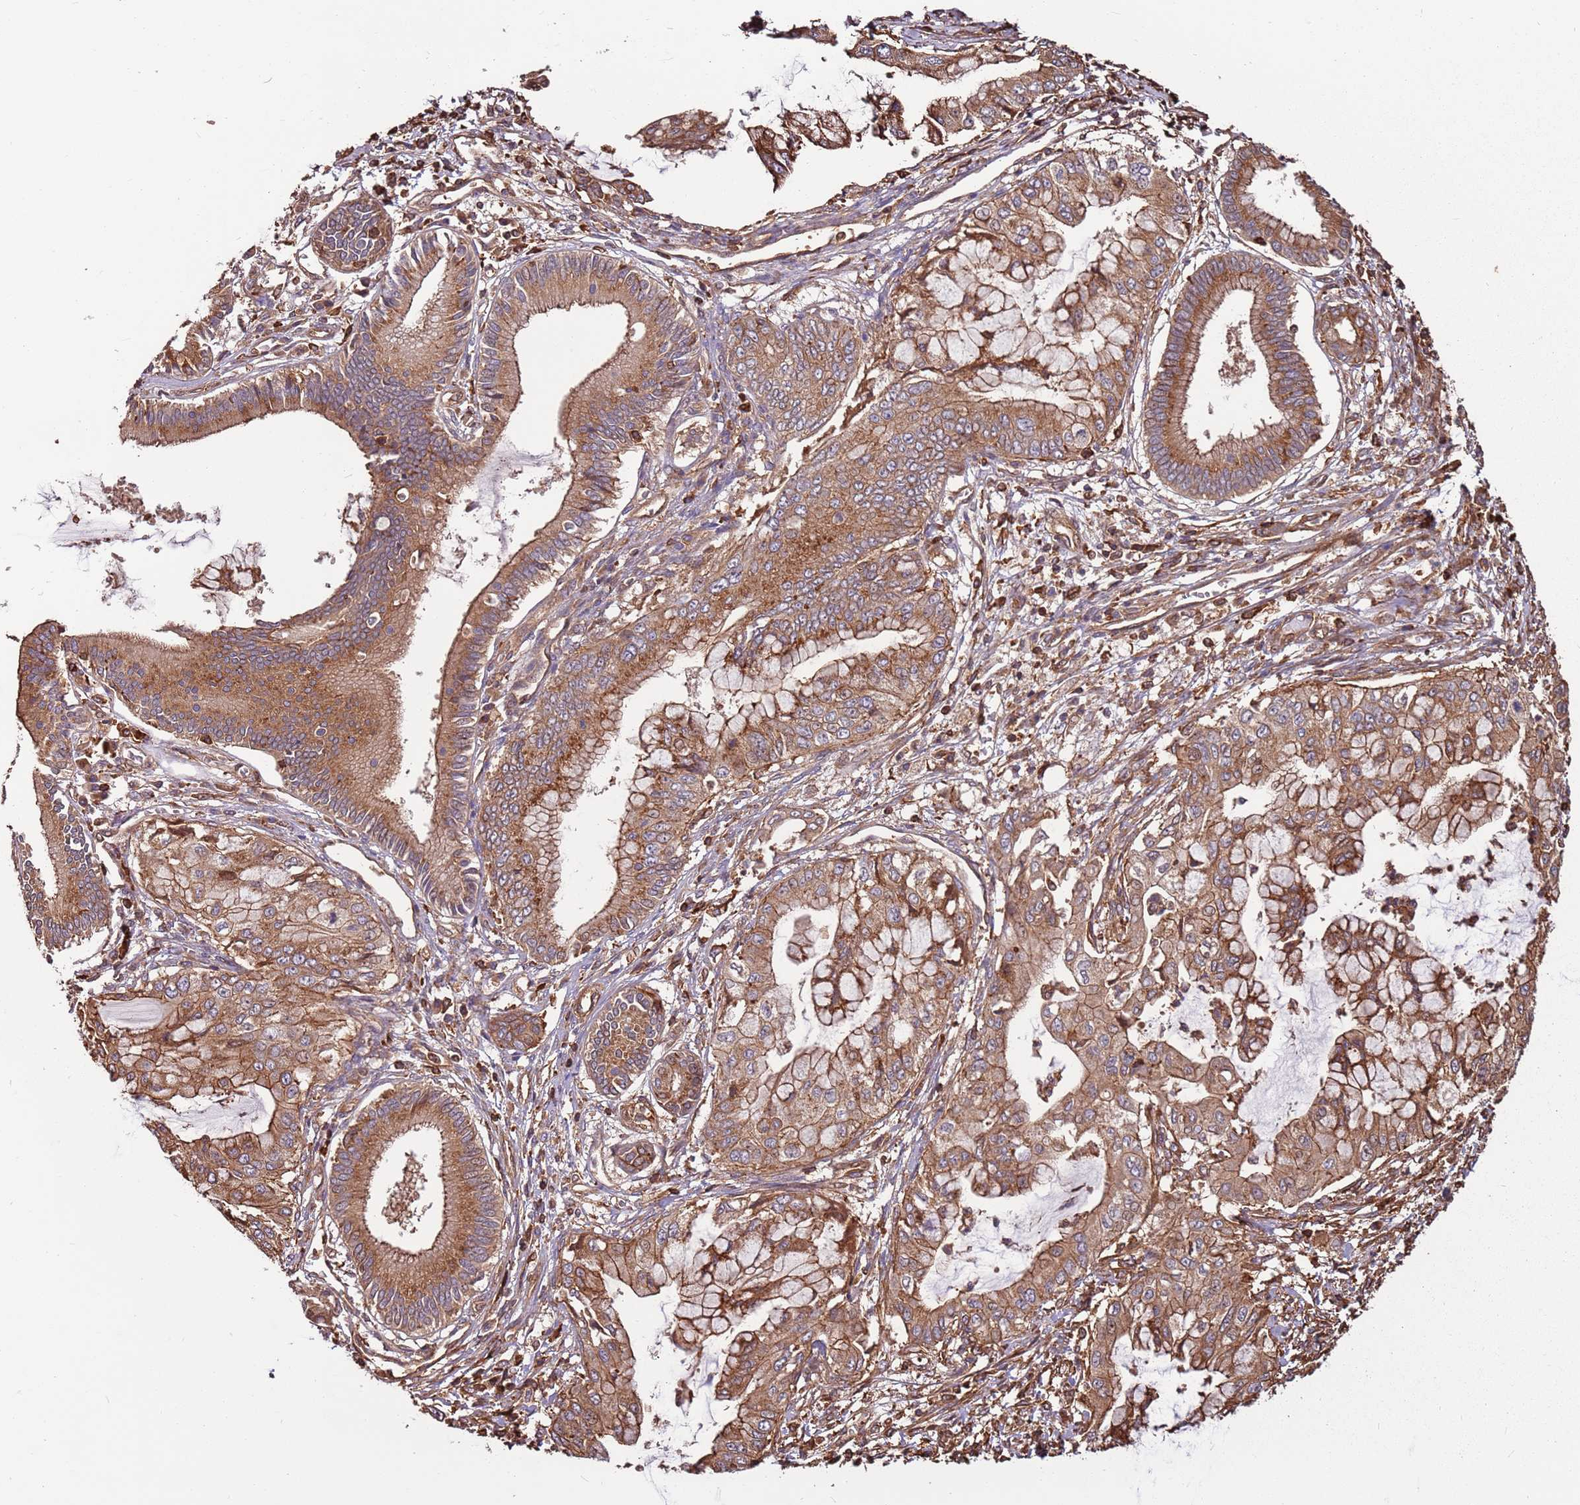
{"staining": {"intensity": "moderate", "quantity": ">75%", "location": "cytoplasmic/membranous"}, "tissue": "pancreatic cancer", "cell_type": "Tumor cells", "image_type": "cancer", "snomed": [{"axis": "morphology", "description": "Adenocarcinoma, NOS"}, {"axis": "topography", "description": "Pancreas"}], "caption": "Pancreatic adenocarcinoma tissue exhibits moderate cytoplasmic/membranous positivity in approximately >75% of tumor cells", "gene": "ACVR2A", "patient": {"sex": "male", "age": 46}}